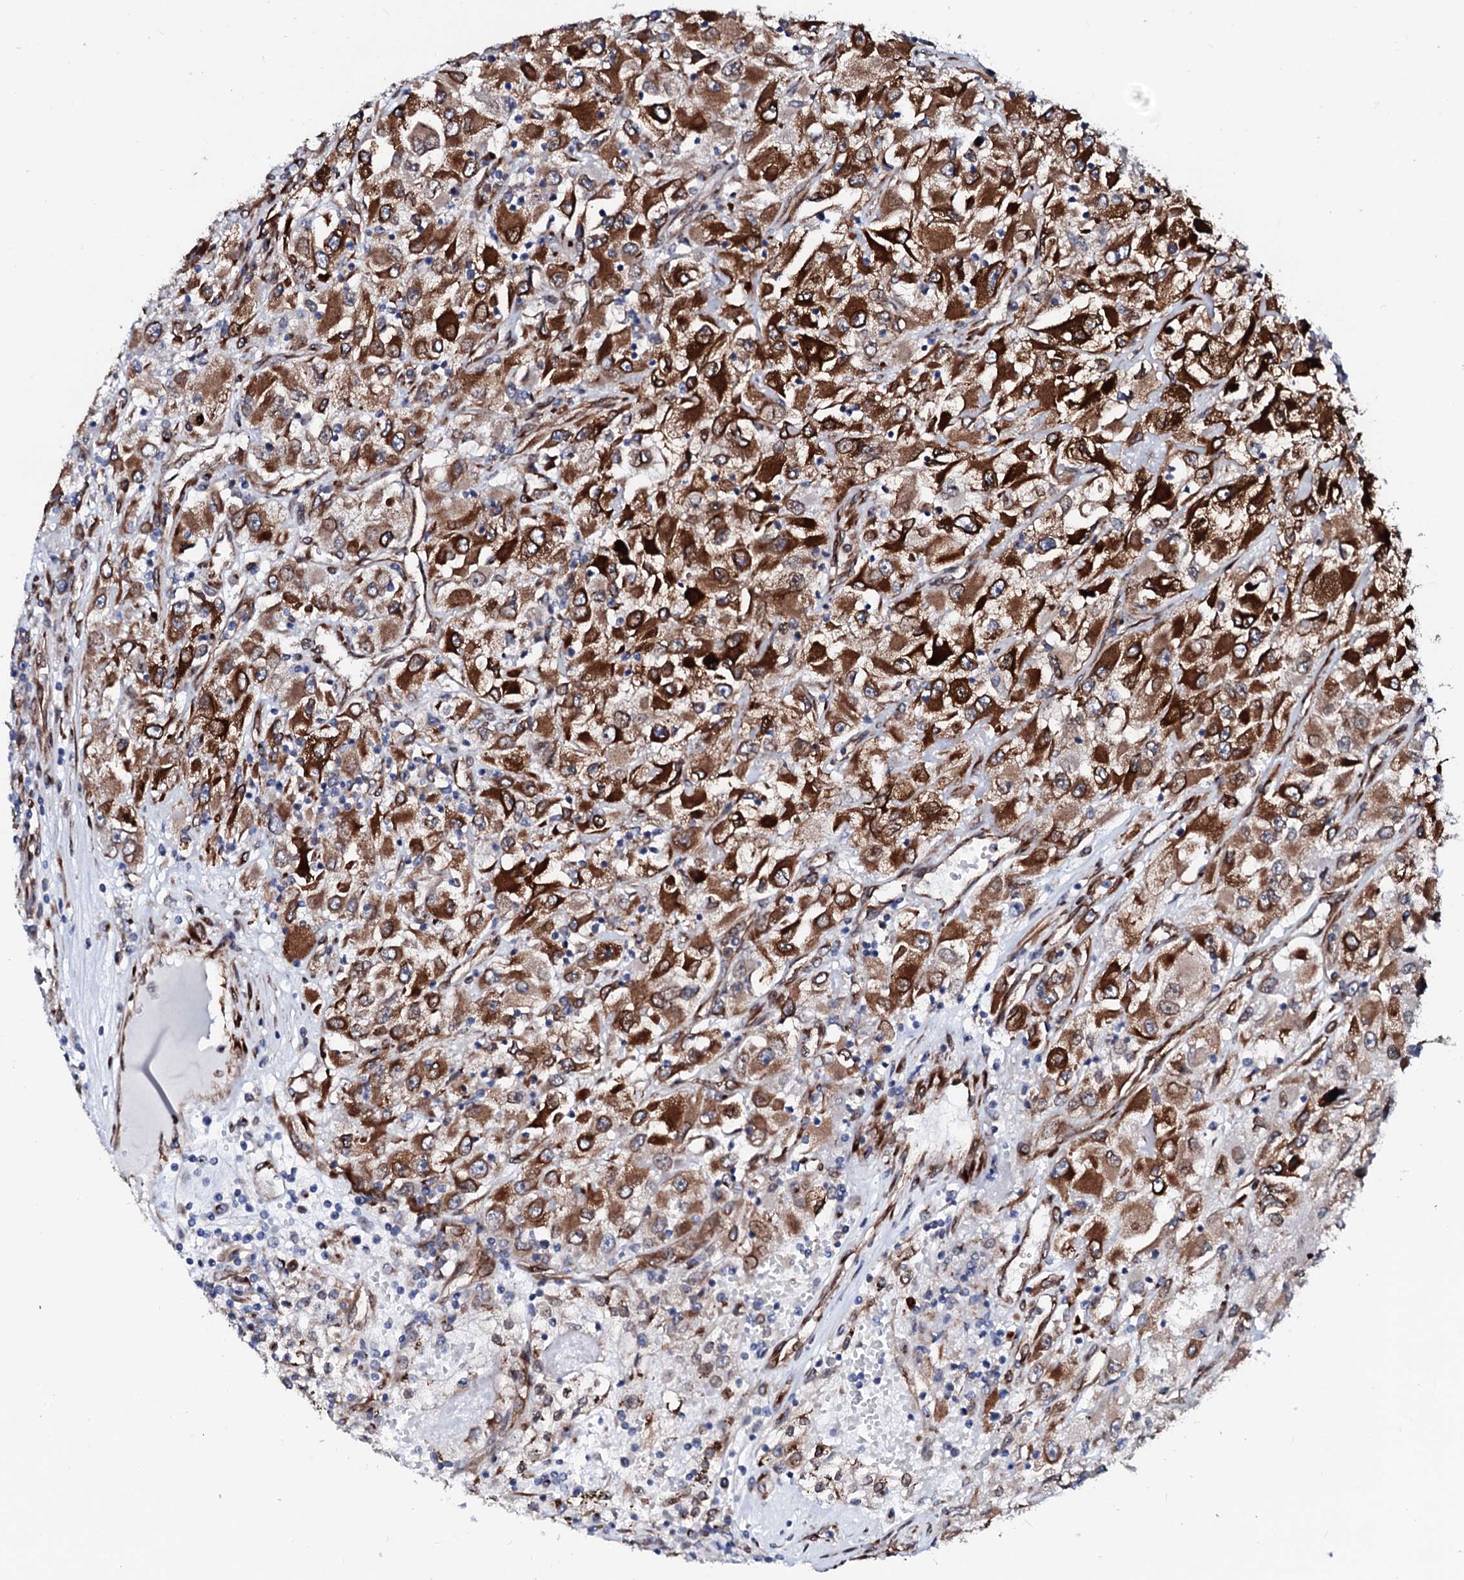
{"staining": {"intensity": "strong", "quantity": ">75%", "location": "cytoplasmic/membranous"}, "tissue": "renal cancer", "cell_type": "Tumor cells", "image_type": "cancer", "snomed": [{"axis": "morphology", "description": "Adenocarcinoma, NOS"}, {"axis": "topography", "description": "Kidney"}], "caption": "High-magnification brightfield microscopy of renal cancer stained with DAB (brown) and counterstained with hematoxylin (blue). tumor cells exhibit strong cytoplasmic/membranous positivity is appreciated in about>75% of cells.", "gene": "TMCO3", "patient": {"sex": "female", "age": 52}}